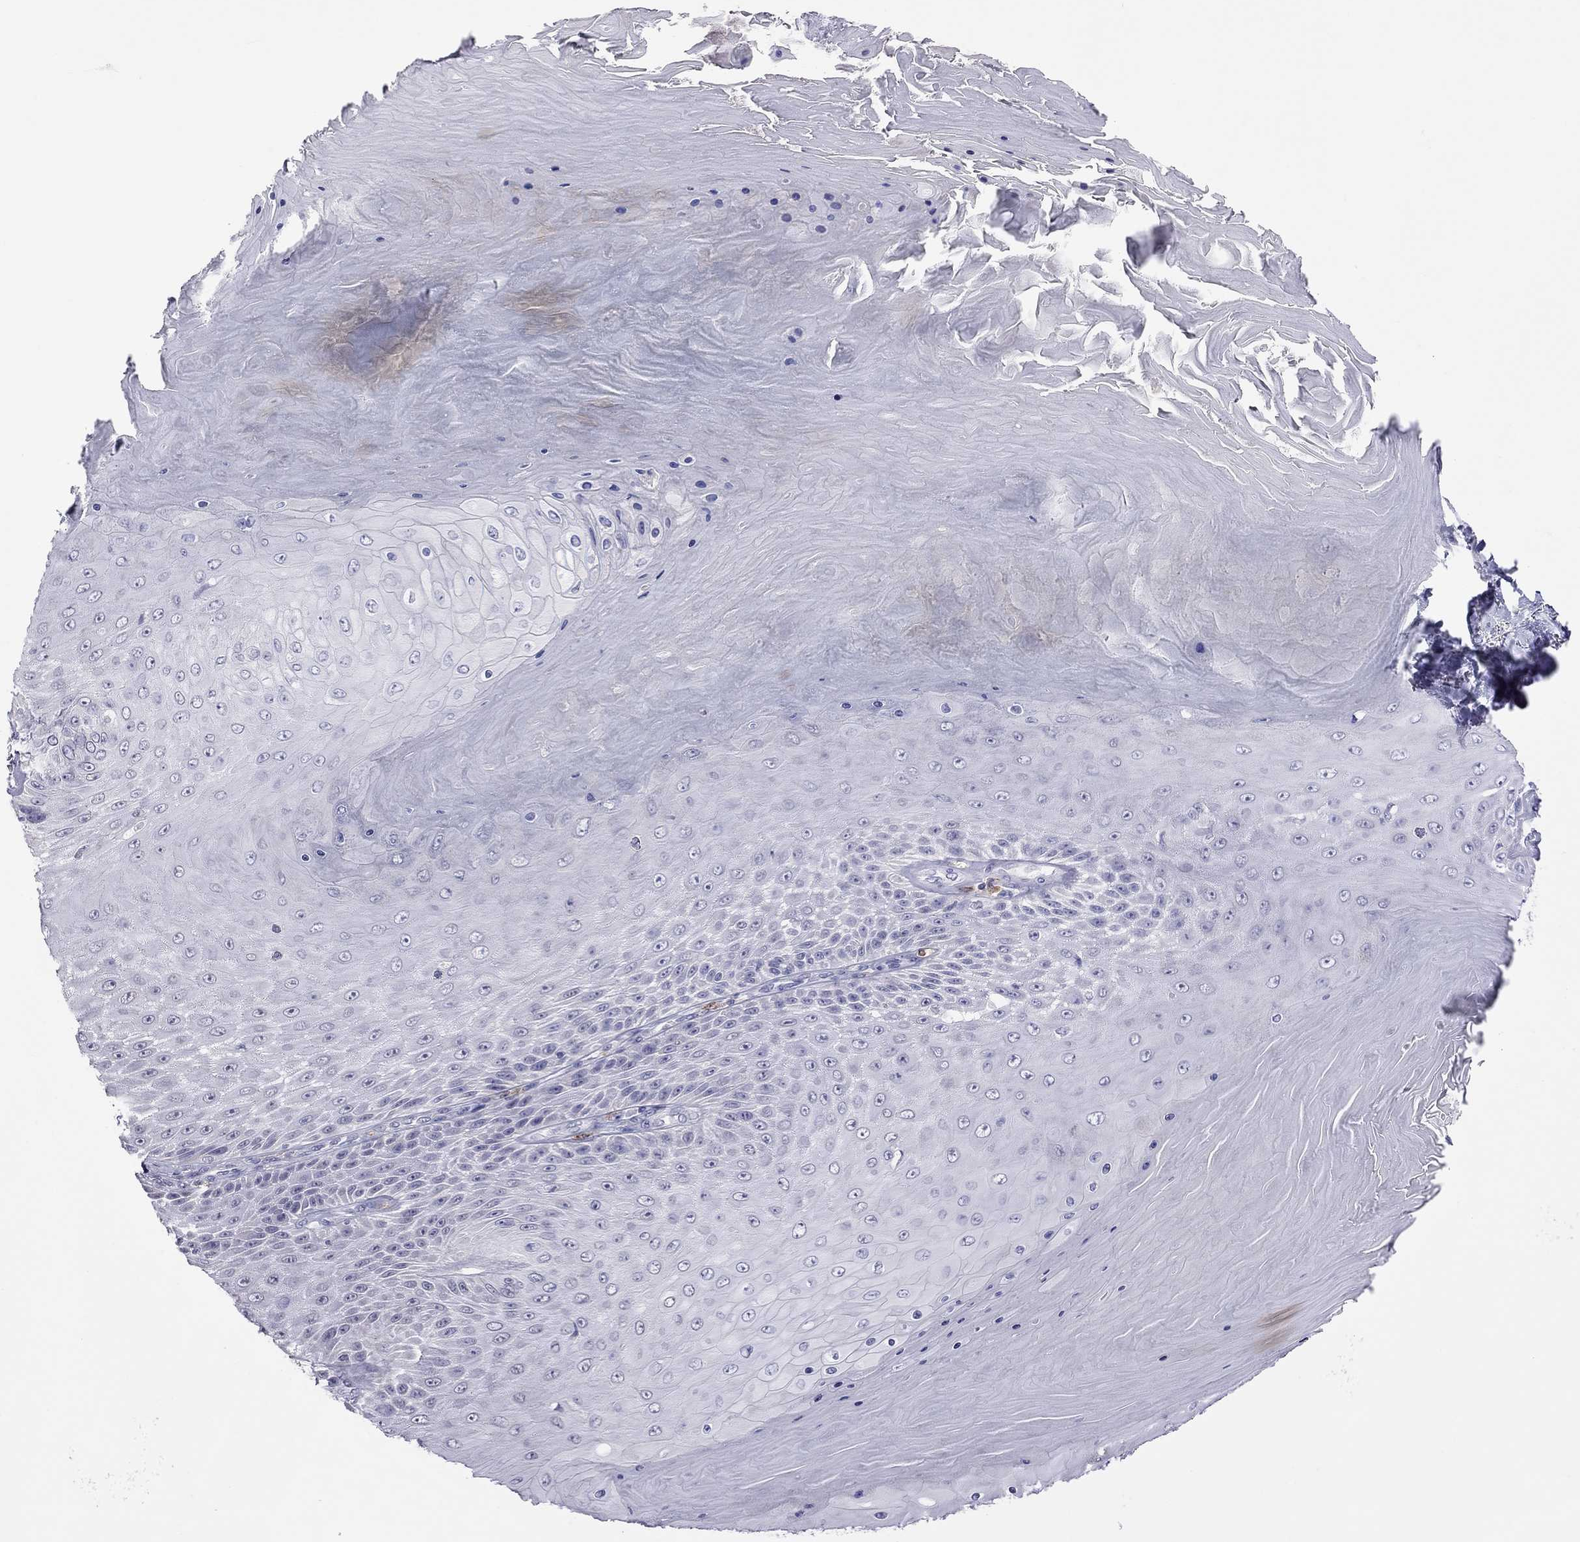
{"staining": {"intensity": "negative", "quantity": "none", "location": "none"}, "tissue": "skin cancer", "cell_type": "Tumor cells", "image_type": "cancer", "snomed": [{"axis": "morphology", "description": "Squamous cell carcinoma, NOS"}, {"axis": "topography", "description": "Skin"}], "caption": "Tumor cells show no significant positivity in skin cancer.", "gene": "PPP1R3A", "patient": {"sex": "male", "age": 62}}